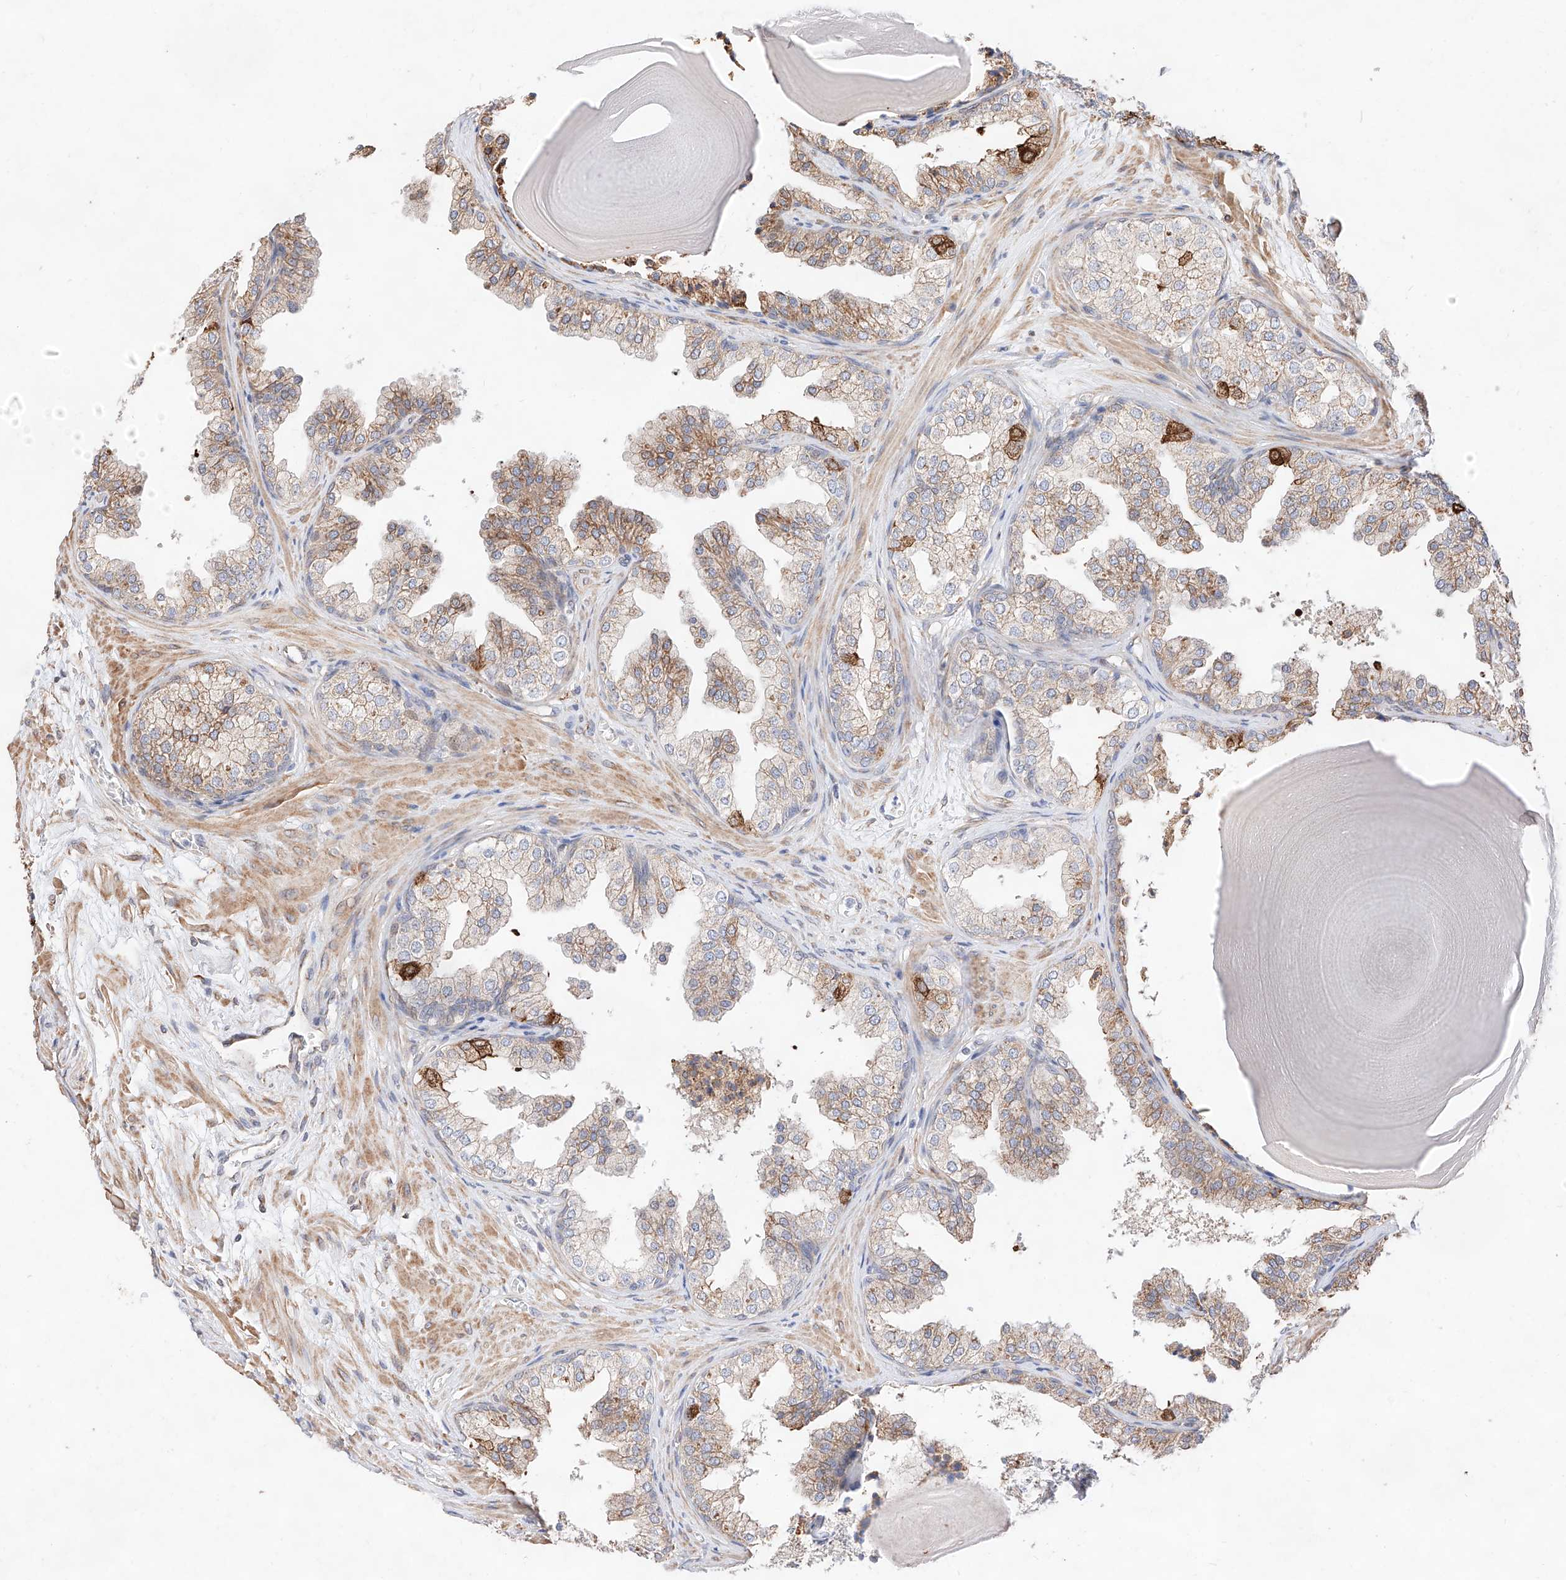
{"staining": {"intensity": "moderate", "quantity": "<25%", "location": "cytoplasmic/membranous"}, "tissue": "prostate", "cell_type": "Glandular cells", "image_type": "normal", "snomed": [{"axis": "morphology", "description": "Normal tissue, NOS"}, {"axis": "topography", "description": "Prostate"}], "caption": "The micrograph displays immunohistochemical staining of normal prostate. There is moderate cytoplasmic/membranous expression is seen in approximately <25% of glandular cells.", "gene": "ATP9B", "patient": {"sex": "male", "age": 48}}